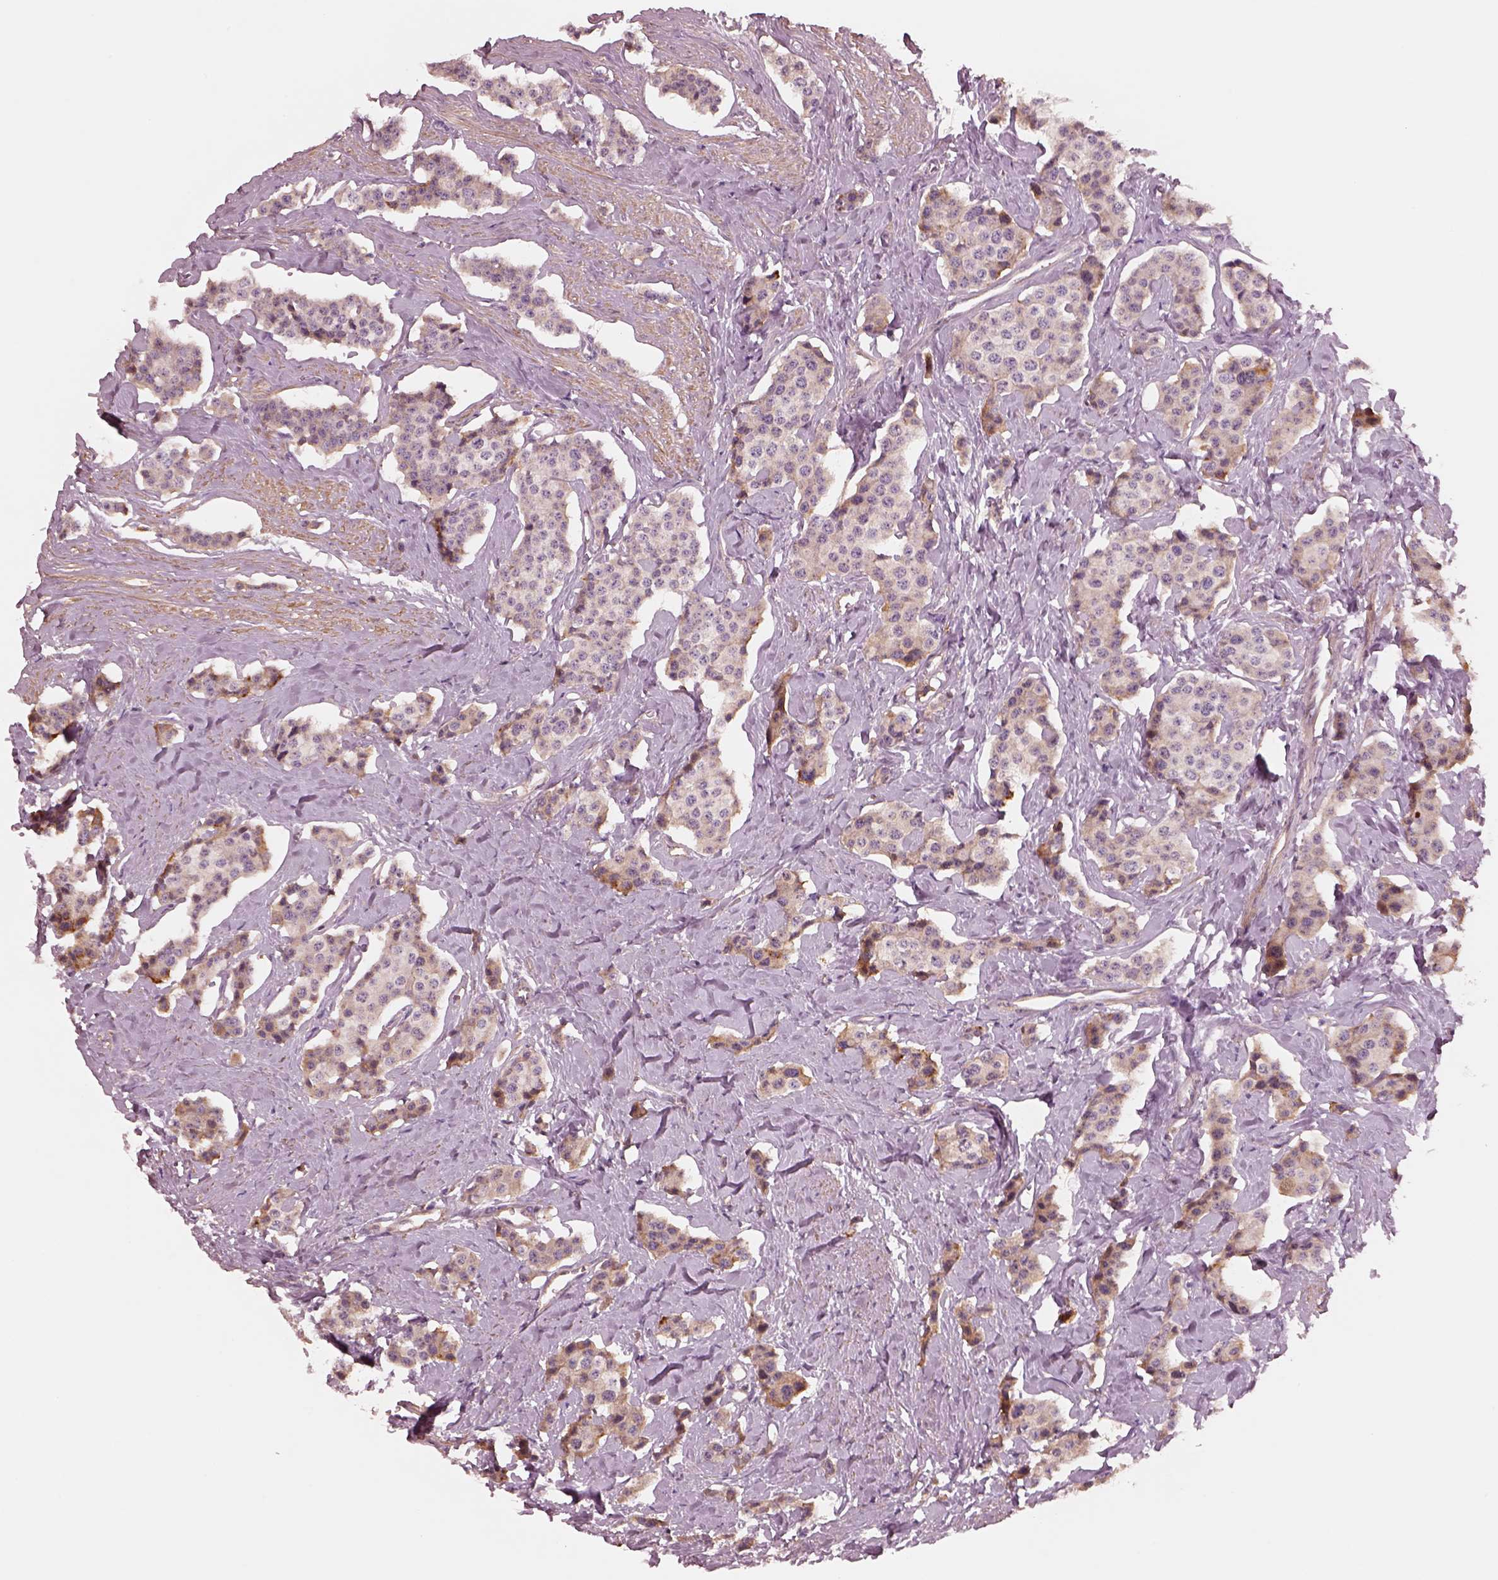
{"staining": {"intensity": "weak", "quantity": "<25%", "location": "cytoplasmic/membranous"}, "tissue": "carcinoid", "cell_type": "Tumor cells", "image_type": "cancer", "snomed": [{"axis": "morphology", "description": "Carcinoid, malignant, NOS"}, {"axis": "topography", "description": "Small intestine"}], "caption": "A photomicrograph of carcinoid (malignant) stained for a protein shows no brown staining in tumor cells.", "gene": "ASCC2", "patient": {"sex": "female", "age": 64}}